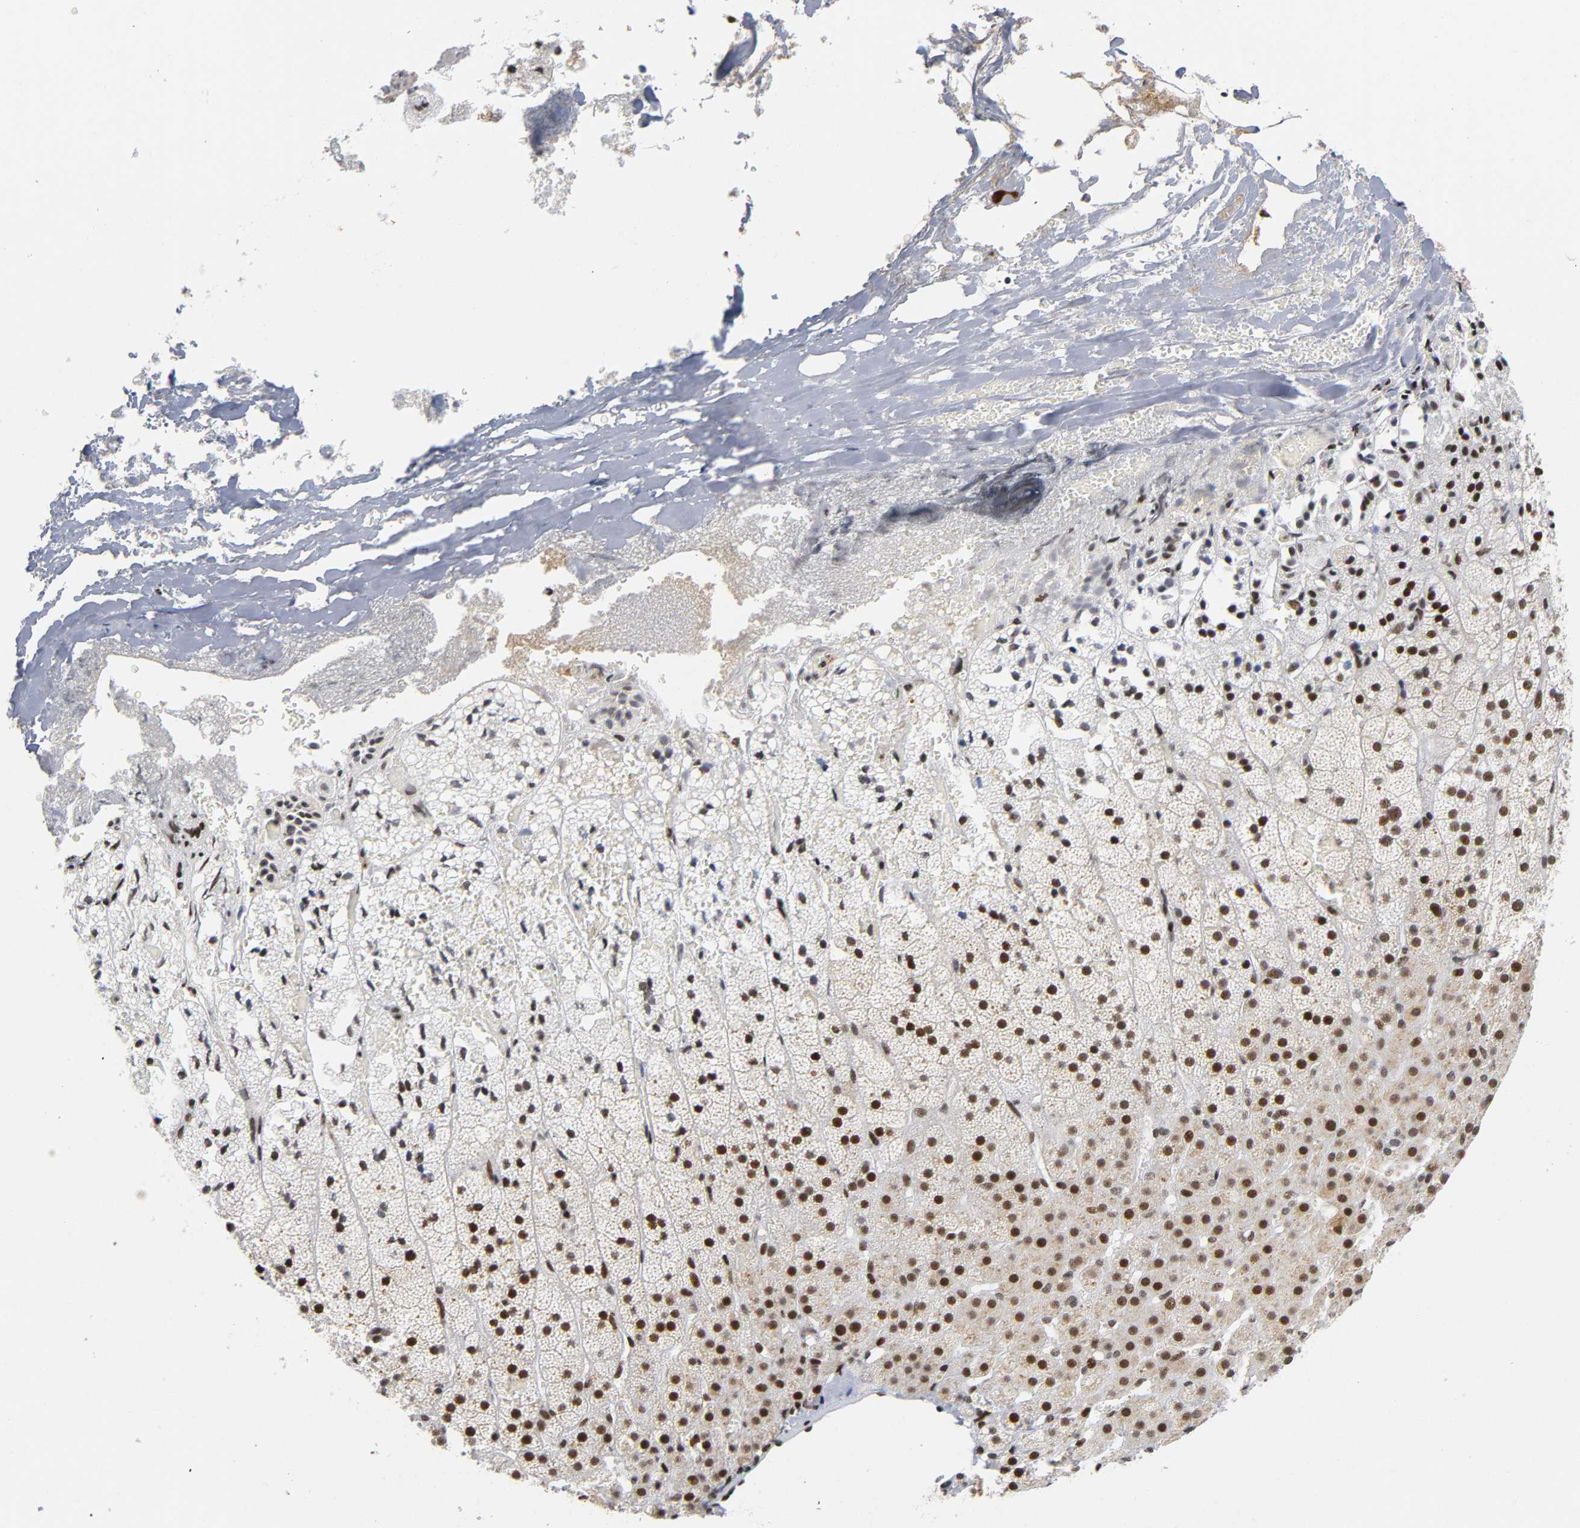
{"staining": {"intensity": "strong", "quantity": ">75%", "location": "nuclear"}, "tissue": "adrenal gland", "cell_type": "Glandular cells", "image_type": "normal", "snomed": [{"axis": "morphology", "description": "Normal tissue, NOS"}, {"axis": "topography", "description": "Adrenal gland"}], "caption": "Immunohistochemical staining of normal adrenal gland demonstrates strong nuclear protein positivity in approximately >75% of glandular cells. Immunohistochemistry stains the protein of interest in brown and the nuclei are stained blue.", "gene": "CREBBP", "patient": {"sex": "male", "age": 35}}